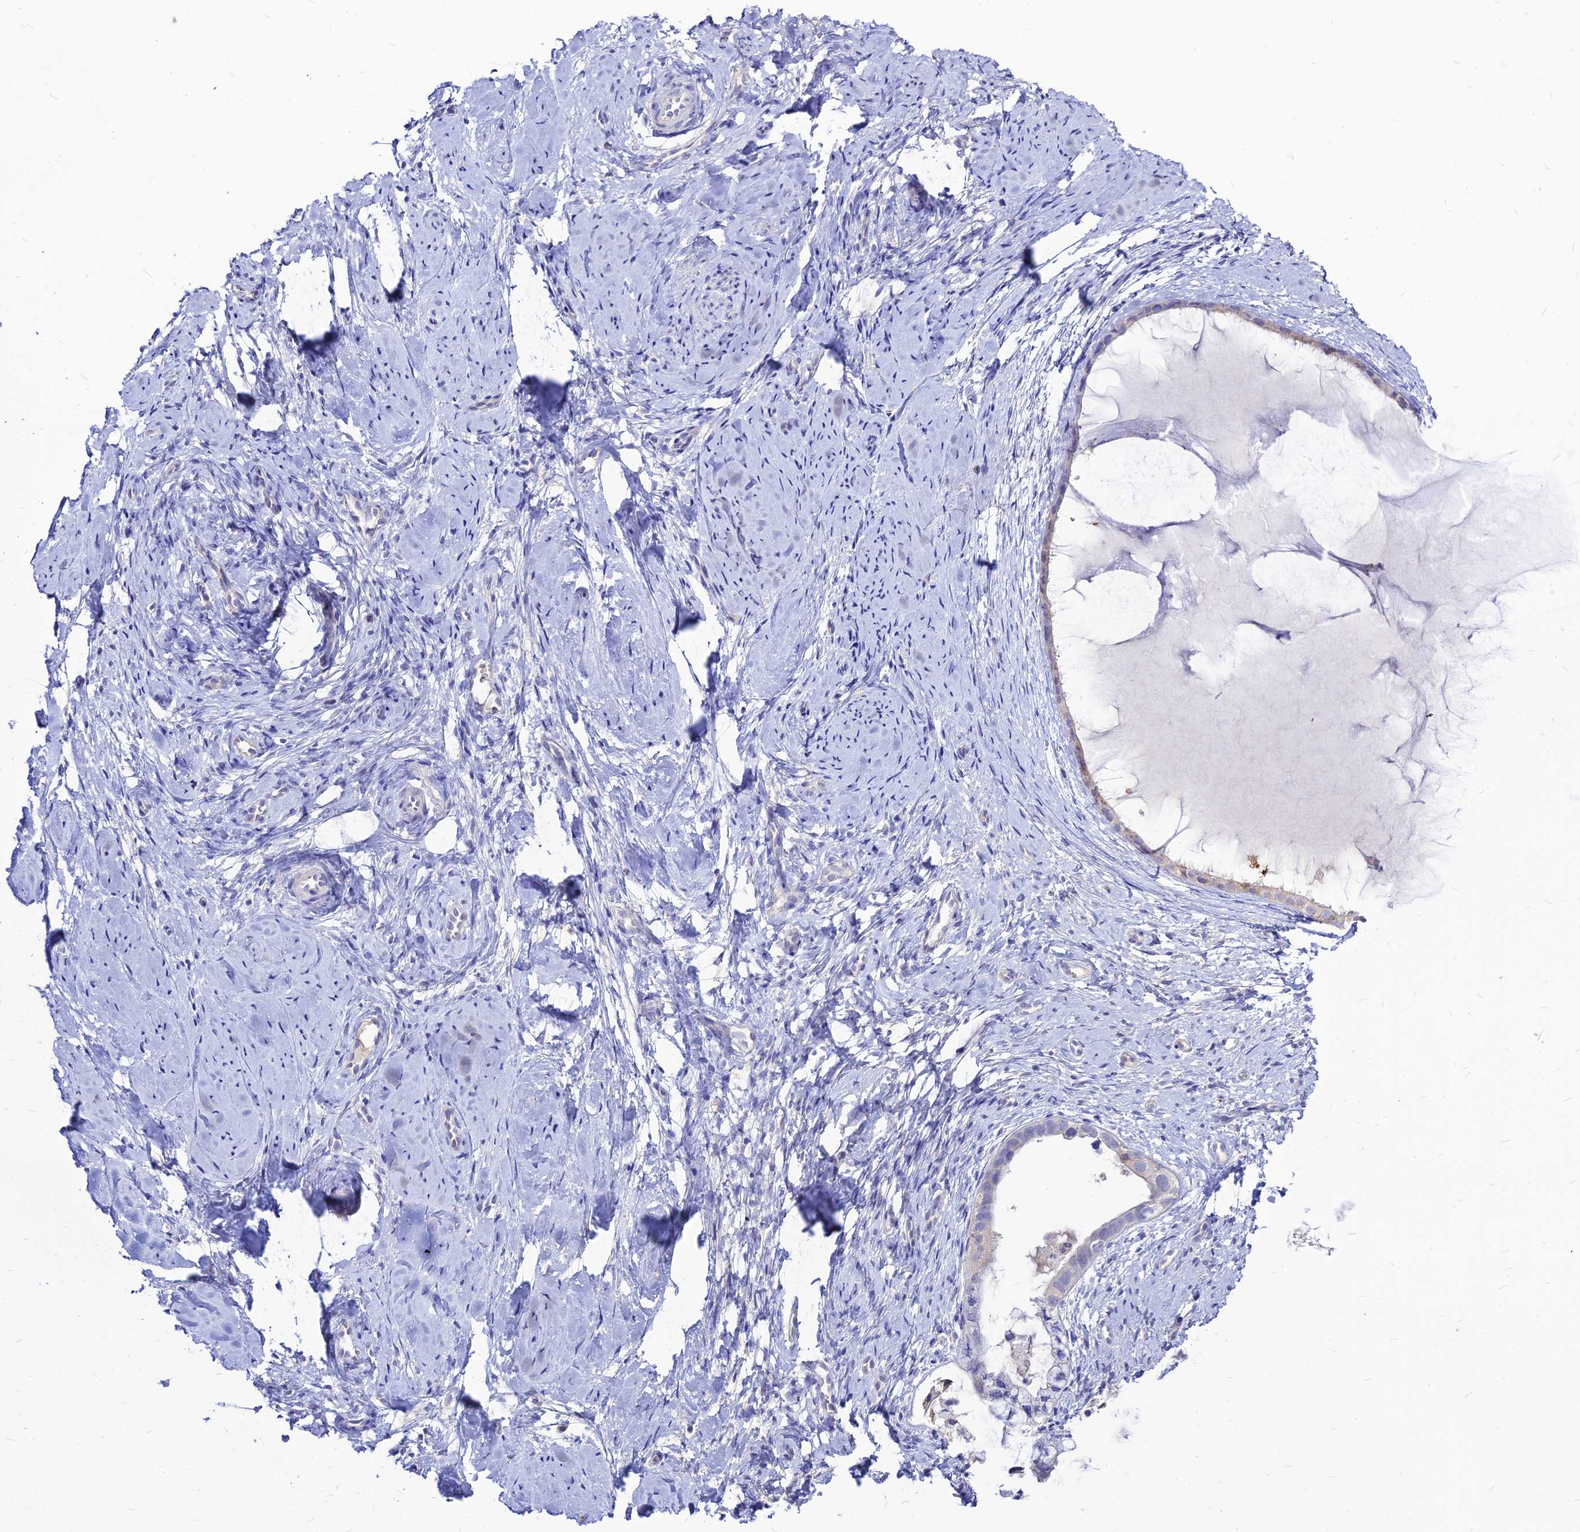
{"staining": {"intensity": "negative", "quantity": "none", "location": "none"}, "tissue": "cervix", "cell_type": "Glandular cells", "image_type": "normal", "snomed": [{"axis": "morphology", "description": "Normal tissue, NOS"}, {"axis": "topography", "description": "Cervix"}], "caption": "This is a micrograph of immunohistochemistry (IHC) staining of unremarkable cervix, which shows no expression in glandular cells. (DAB IHC with hematoxylin counter stain).", "gene": "CZIB", "patient": {"sex": "female", "age": 57}}